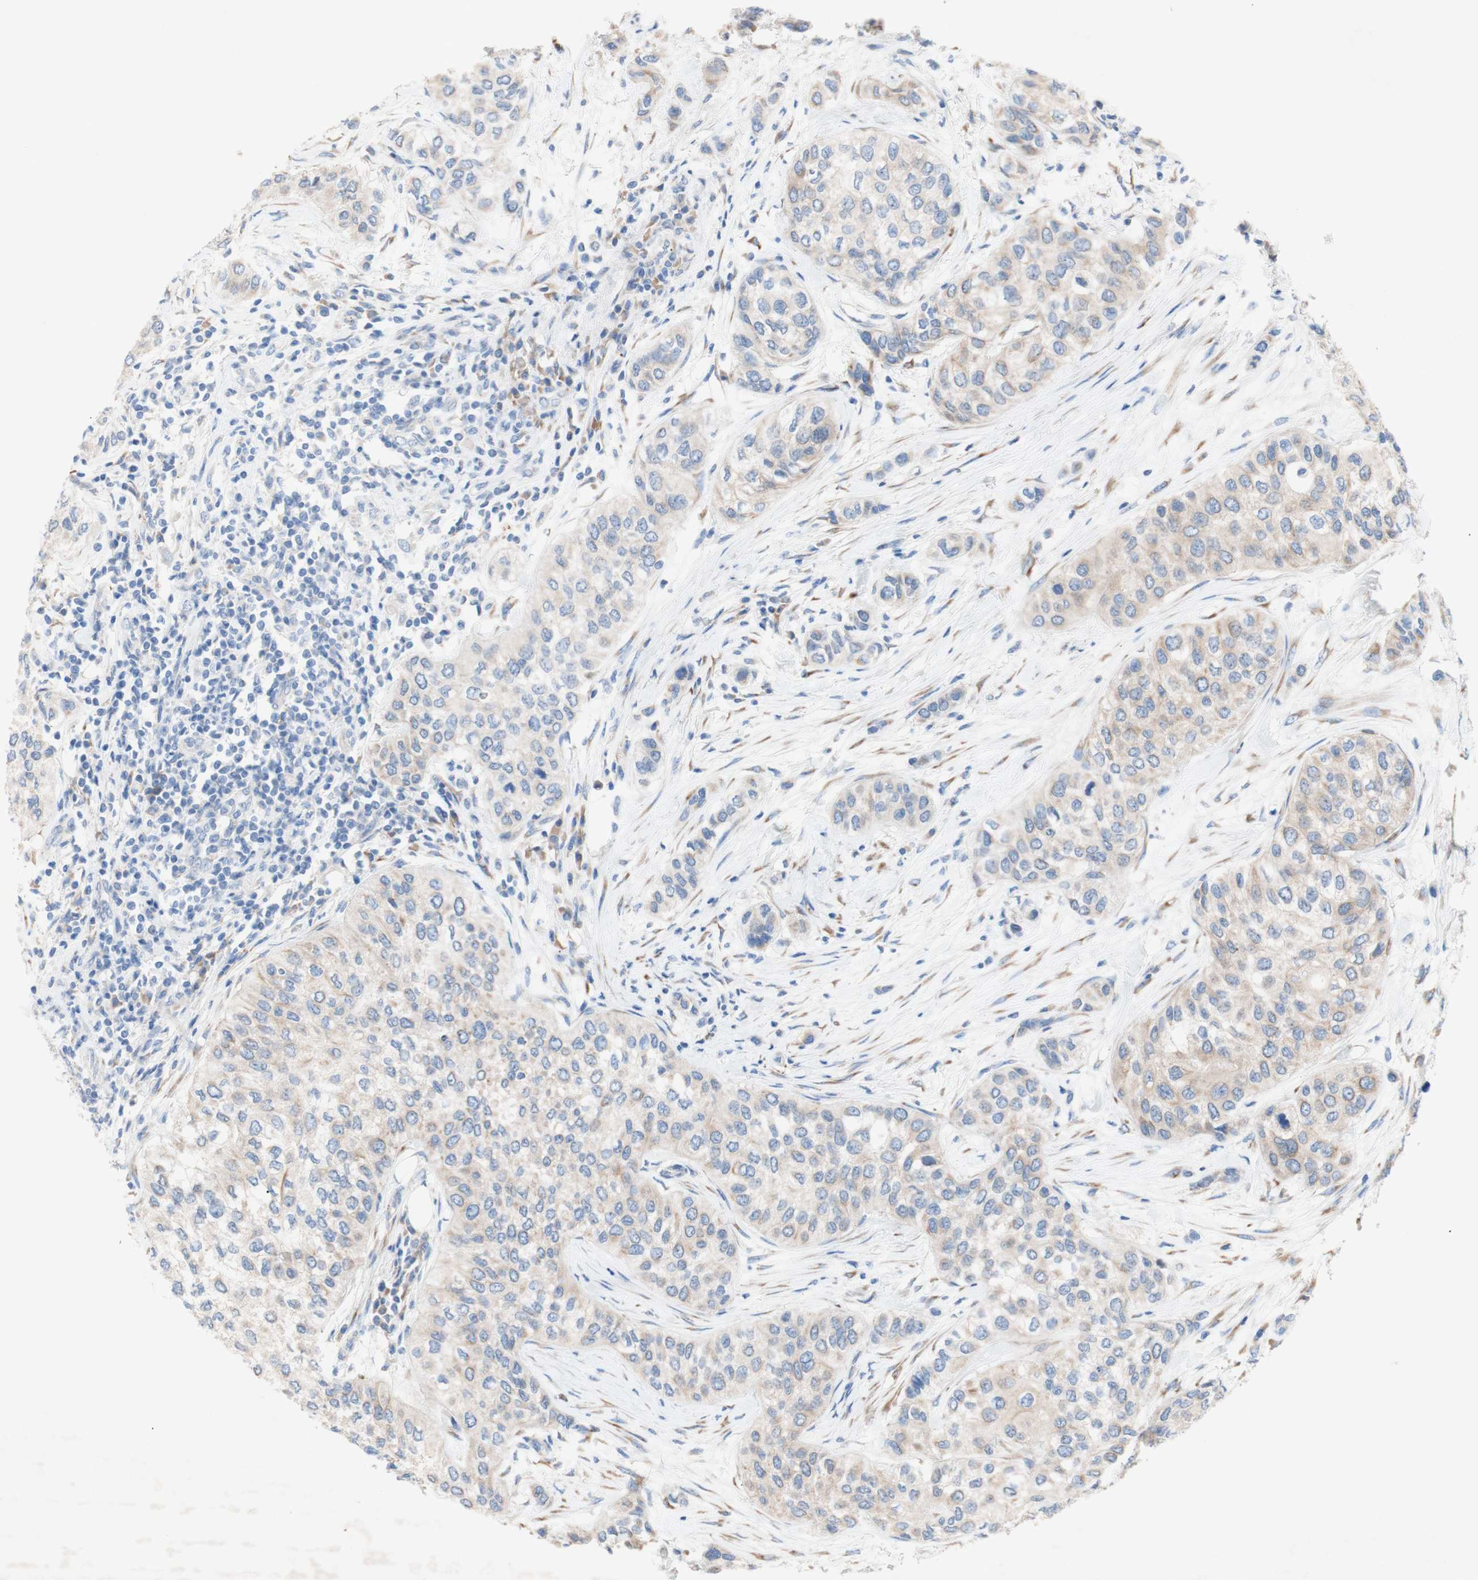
{"staining": {"intensity": "weak", "quantity": "<25%", "location": "cytoplasmic/membranous"}, "tissue": "urothelial cancer", "cell_type": "Tumor cells", "image_type": "cancer", "snomed": [{"axis": "morphology", "description": "Urothelial carcinoma, High grade"}, {"axis": "topography", "description": "Urinary bladder"}], "caption": "The histopathology image shows no staining of tumor cells in urothelial cancer. (Stains: DAB immunohistochemistry with hematoxylin counter stain, Microscopy: brightfield microscopy at high magnification).", "gene": "TMIGD2", "patient": {"sex": "female", "age": 56}}